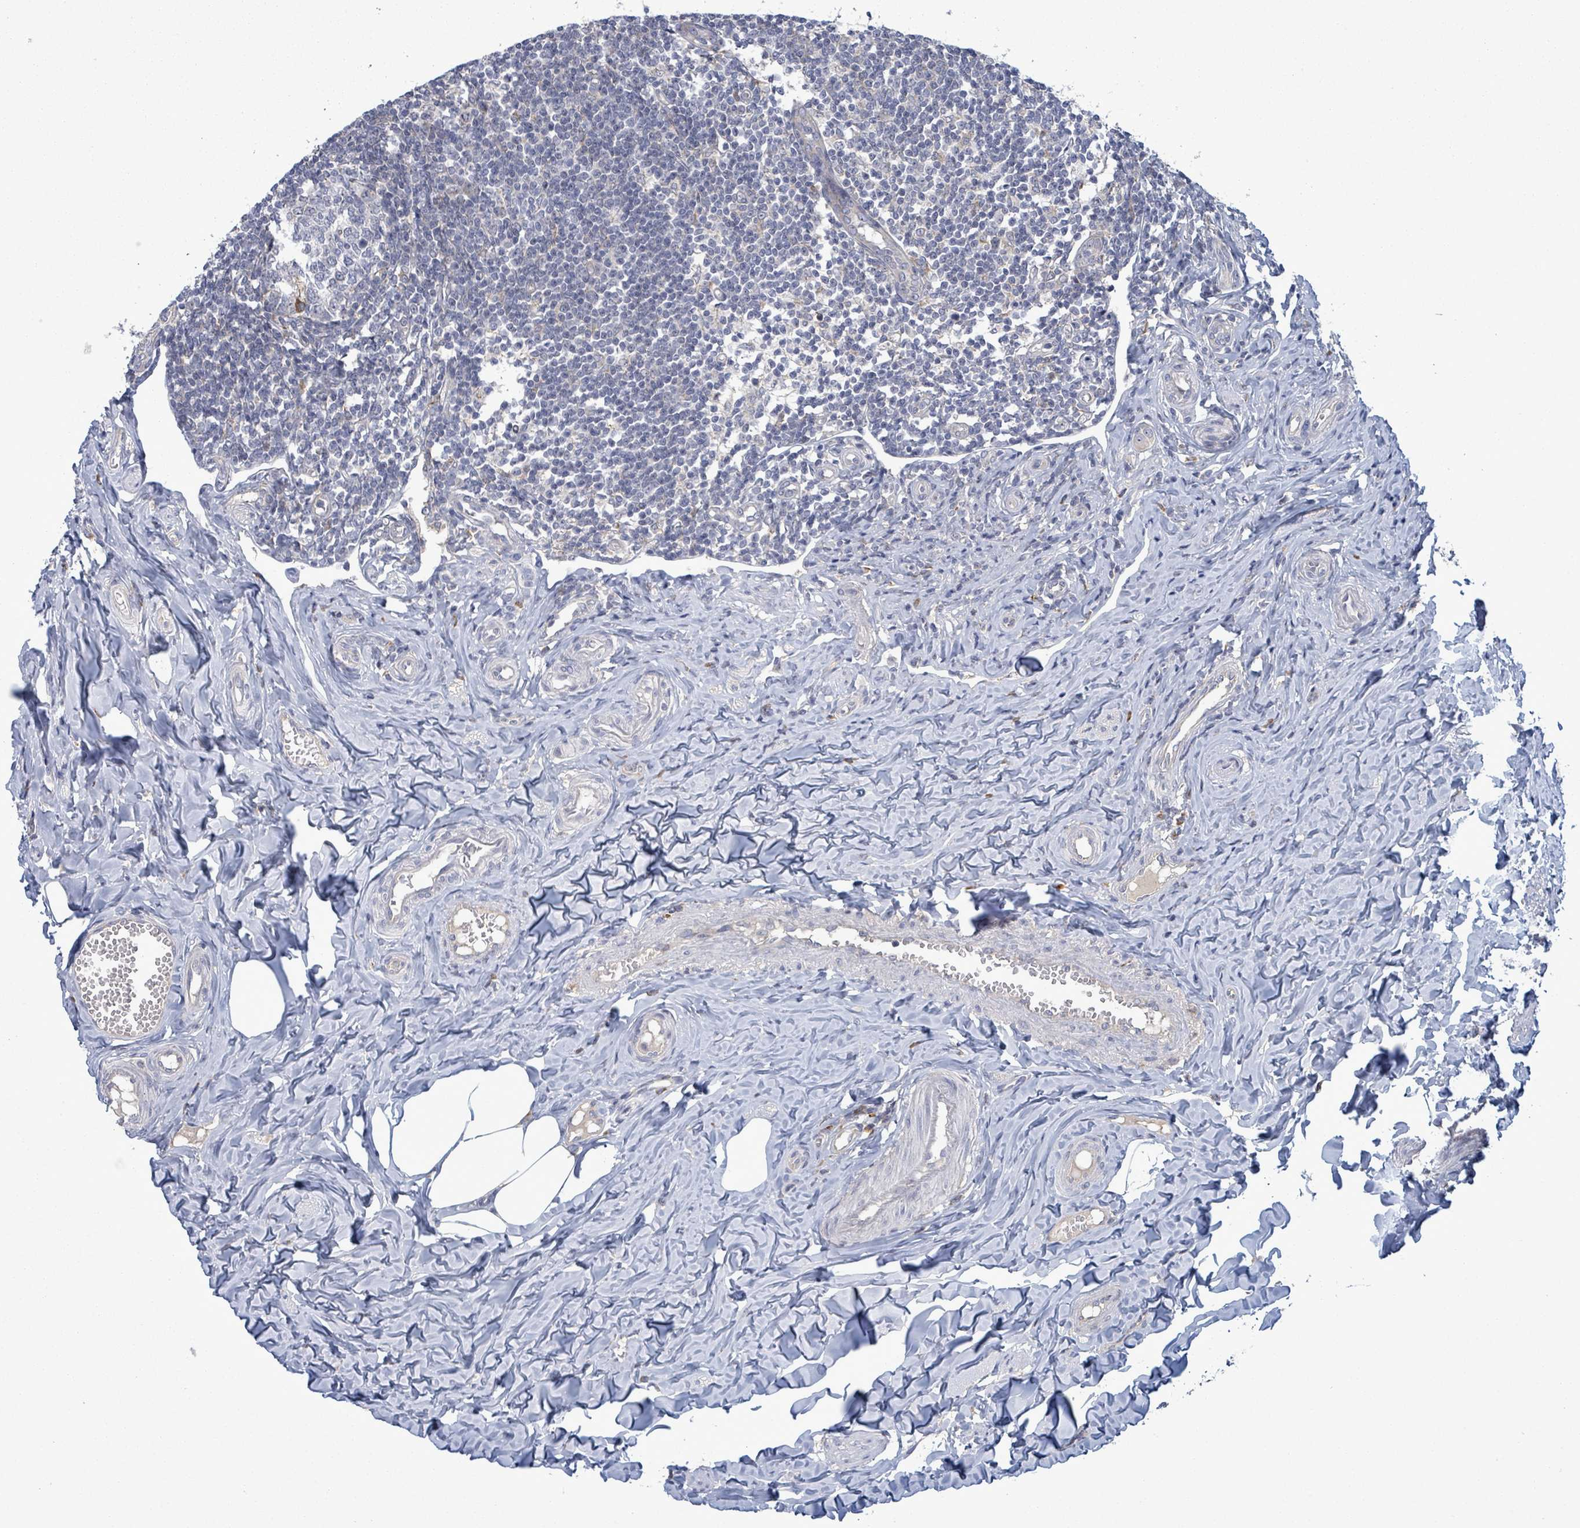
{"staining": {"intensity": "moderate", "quantity": ">75%", "location": "cytoplasmic/membranous"}, "tissue": "appendix", "cell_type": "Glandular cells", "image_type": "normal", "snomed": [{"axis": "morphology", "description": "Normal tissue, NOS"}, {"axis": "topography", "description": "Appendix"}], "caption": "IHC of benign human appendix exhibits medium levels of moderate cytoplasmic/membranous positivity in about >75% of glandular cells.", "gene": "ATP13A1", "patient": {"sex": "male", "age": 78}}